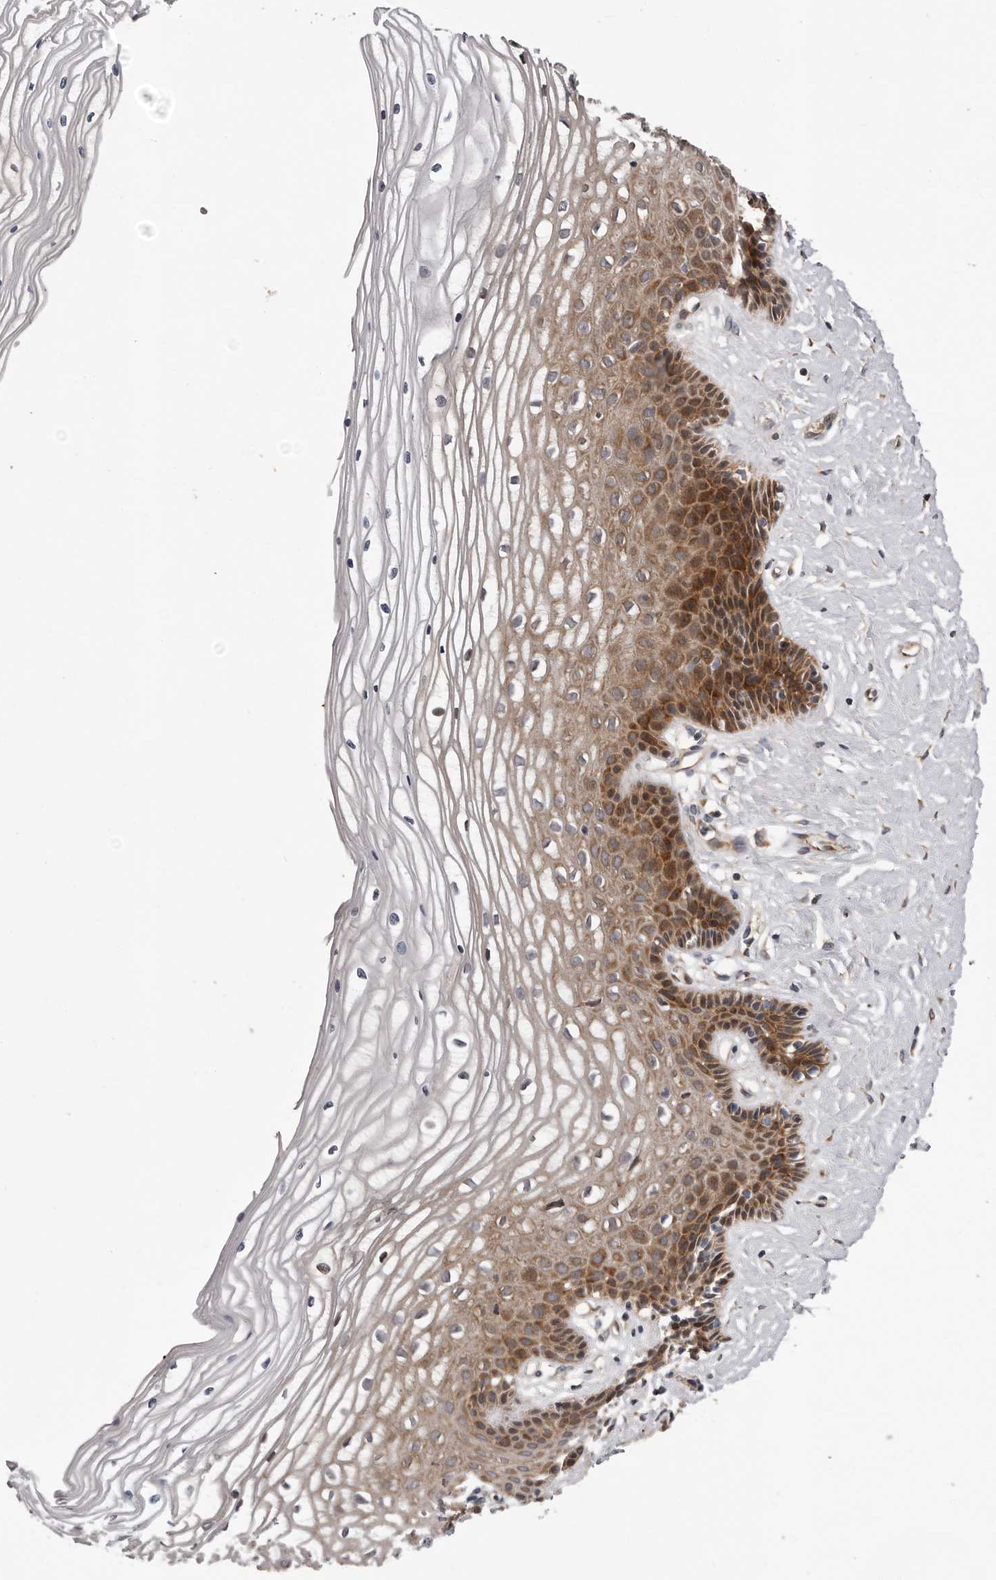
{"staining": {"intensity": "strong", "quantity": "25%-75%", "location": "cytoplasmic/membranous"}, "tissue": "vagina", "cell_type": "Squamous epithelial cells", "image_type": "normal", "snomed": [{"axis": "morphology", "description": "Normal tissue, NOS"}, {"axis": "topography", "description": "Vagina"}, {"axis": "topography", "description": "Cervix"}], "caption": "An image showing strong cytoplasmic/membranous positivity in about 25%-75% of squamous epithelial cells in normal vagina, as visualized by brown immunohistochemical staining.", "gene": "VPS37A", "patient": {"sex": "female", "age": 40}}